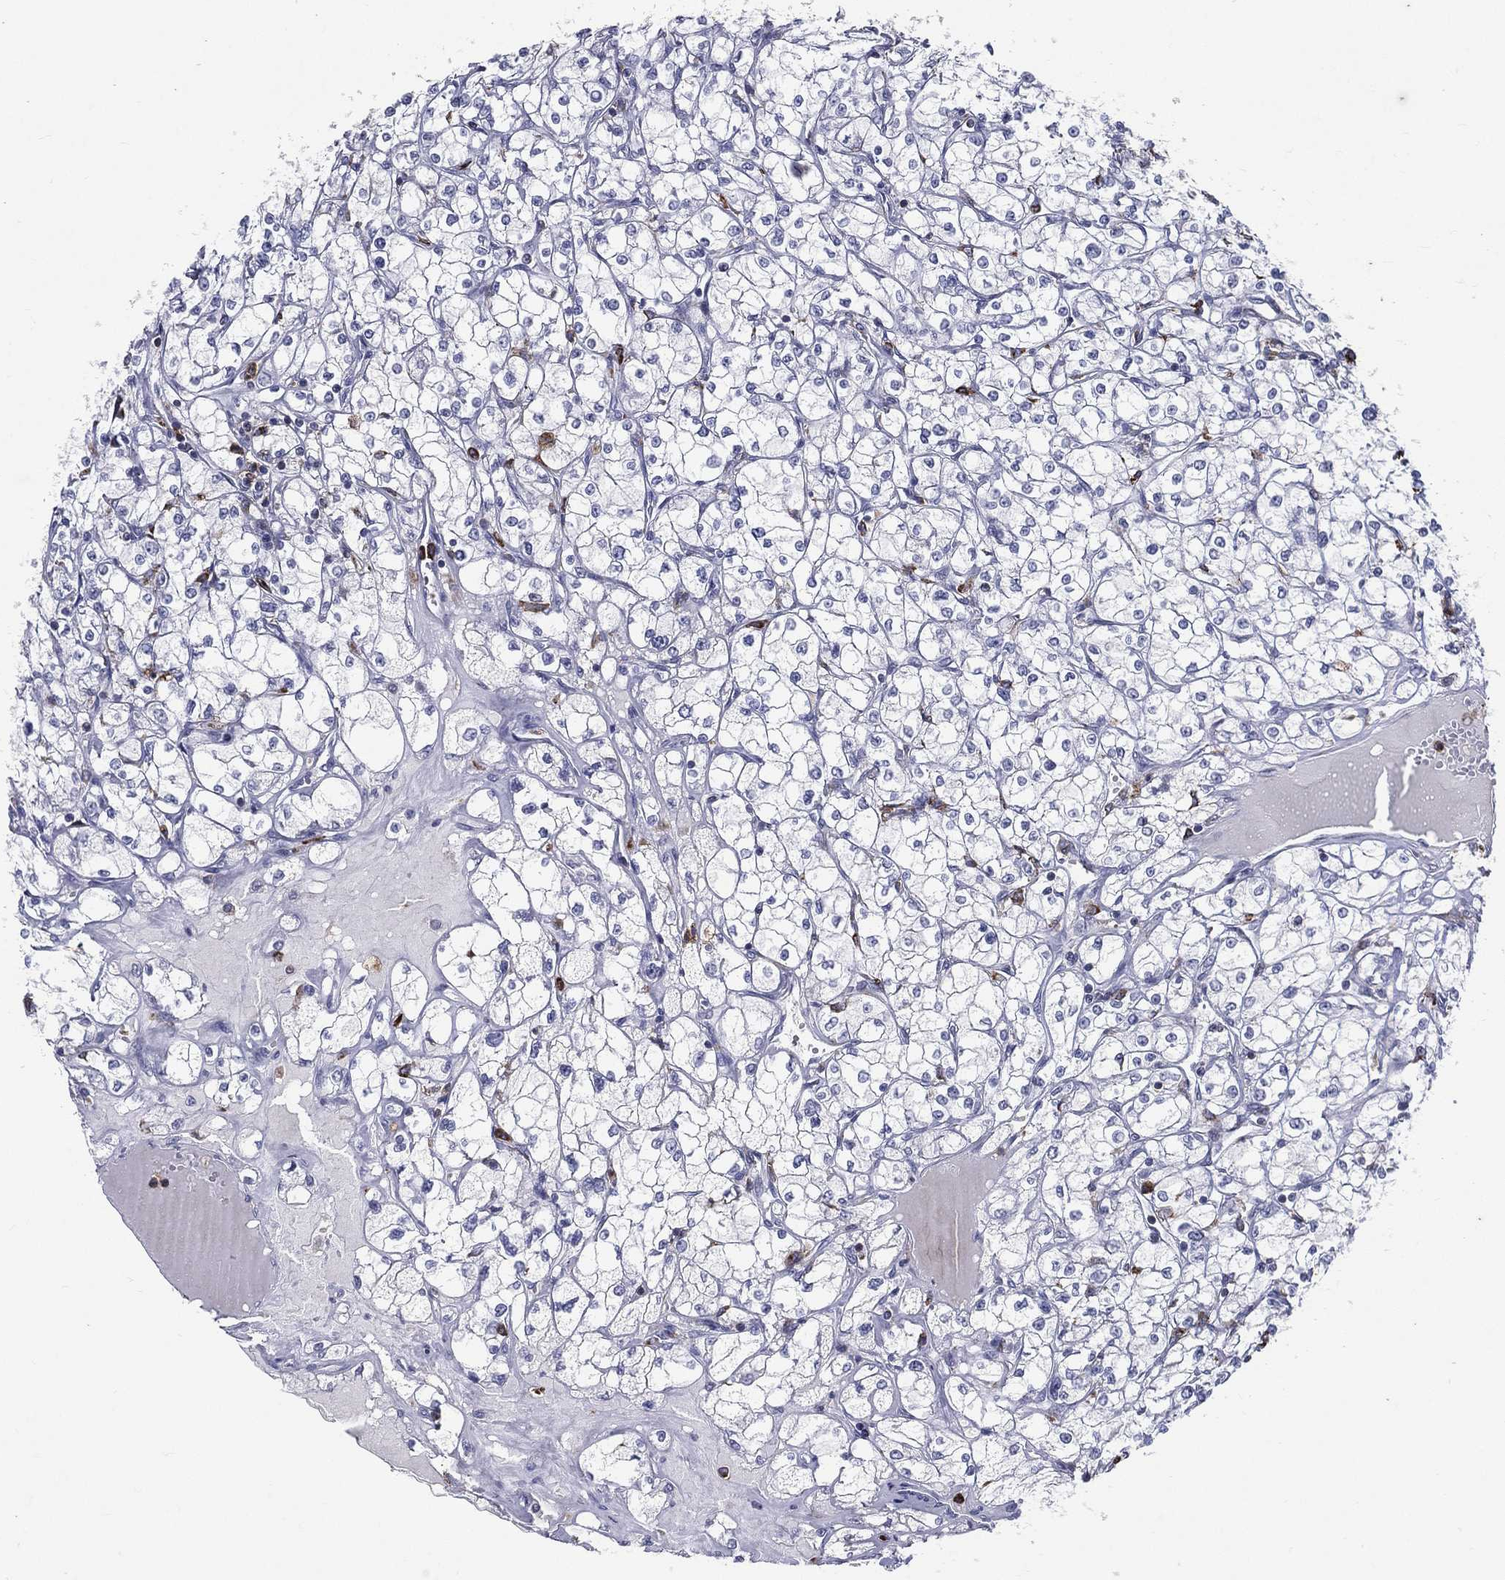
{"staining": {"intensity": "negative", "quantity": "none", "location": "none"}, "tissue": "renal cancer", "cell_type": "Tumor cells", "image_type": "cancer", "snomed": [{"axis": "morphology", "description": "Adenocarcinoma, NOS"}, {"axis": "topography", "description": "Kidney"}], "caption": "Tumor cells are negative for brown protein staining in renal adenocarcinoma.", "gene": "EVI2B", "patient": {"sex": "male", "age": 67}}